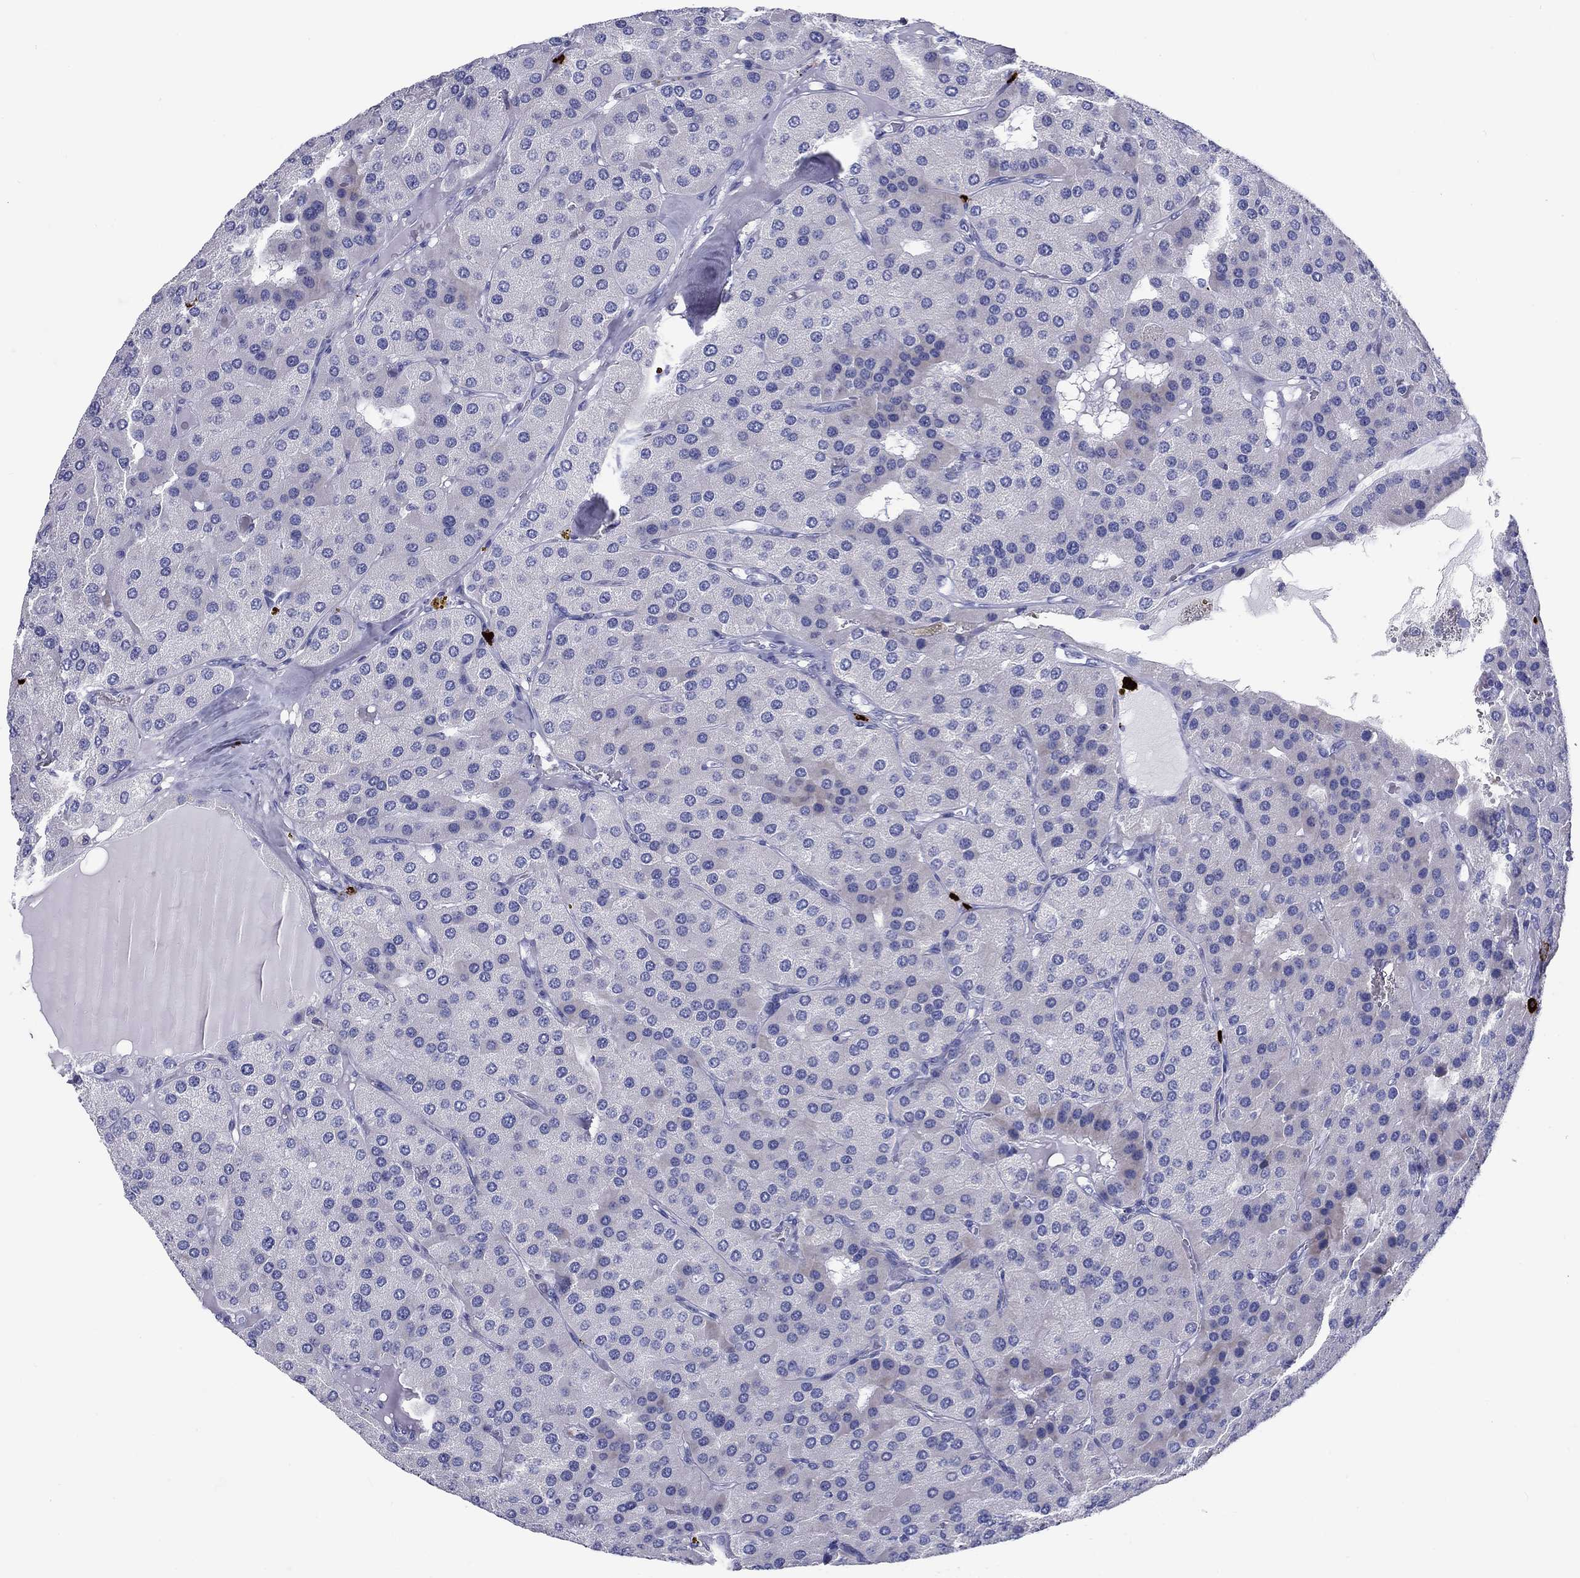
{"staining": {"intensity": "negative", "quantity": "none", "location": "none"}, "tissue": "parathyroid gland", "cell_type": "Glandular cells", "image_type": "normal", "snomed": [{"axis": "morphology", "description": "Normal tissue, NOS"}, {"axis": "morphology", "description": "Adenoma, NOS"}, {"axis": "topography", "description": "Parathyroid gland"}], "caption": "The IHC micrograph has no significant expression in glandular cells of parathyroid gland. Nuclei are stained in blue.", "gene": "CD40LG", "patient": {"sex": "female", "age": 86}}